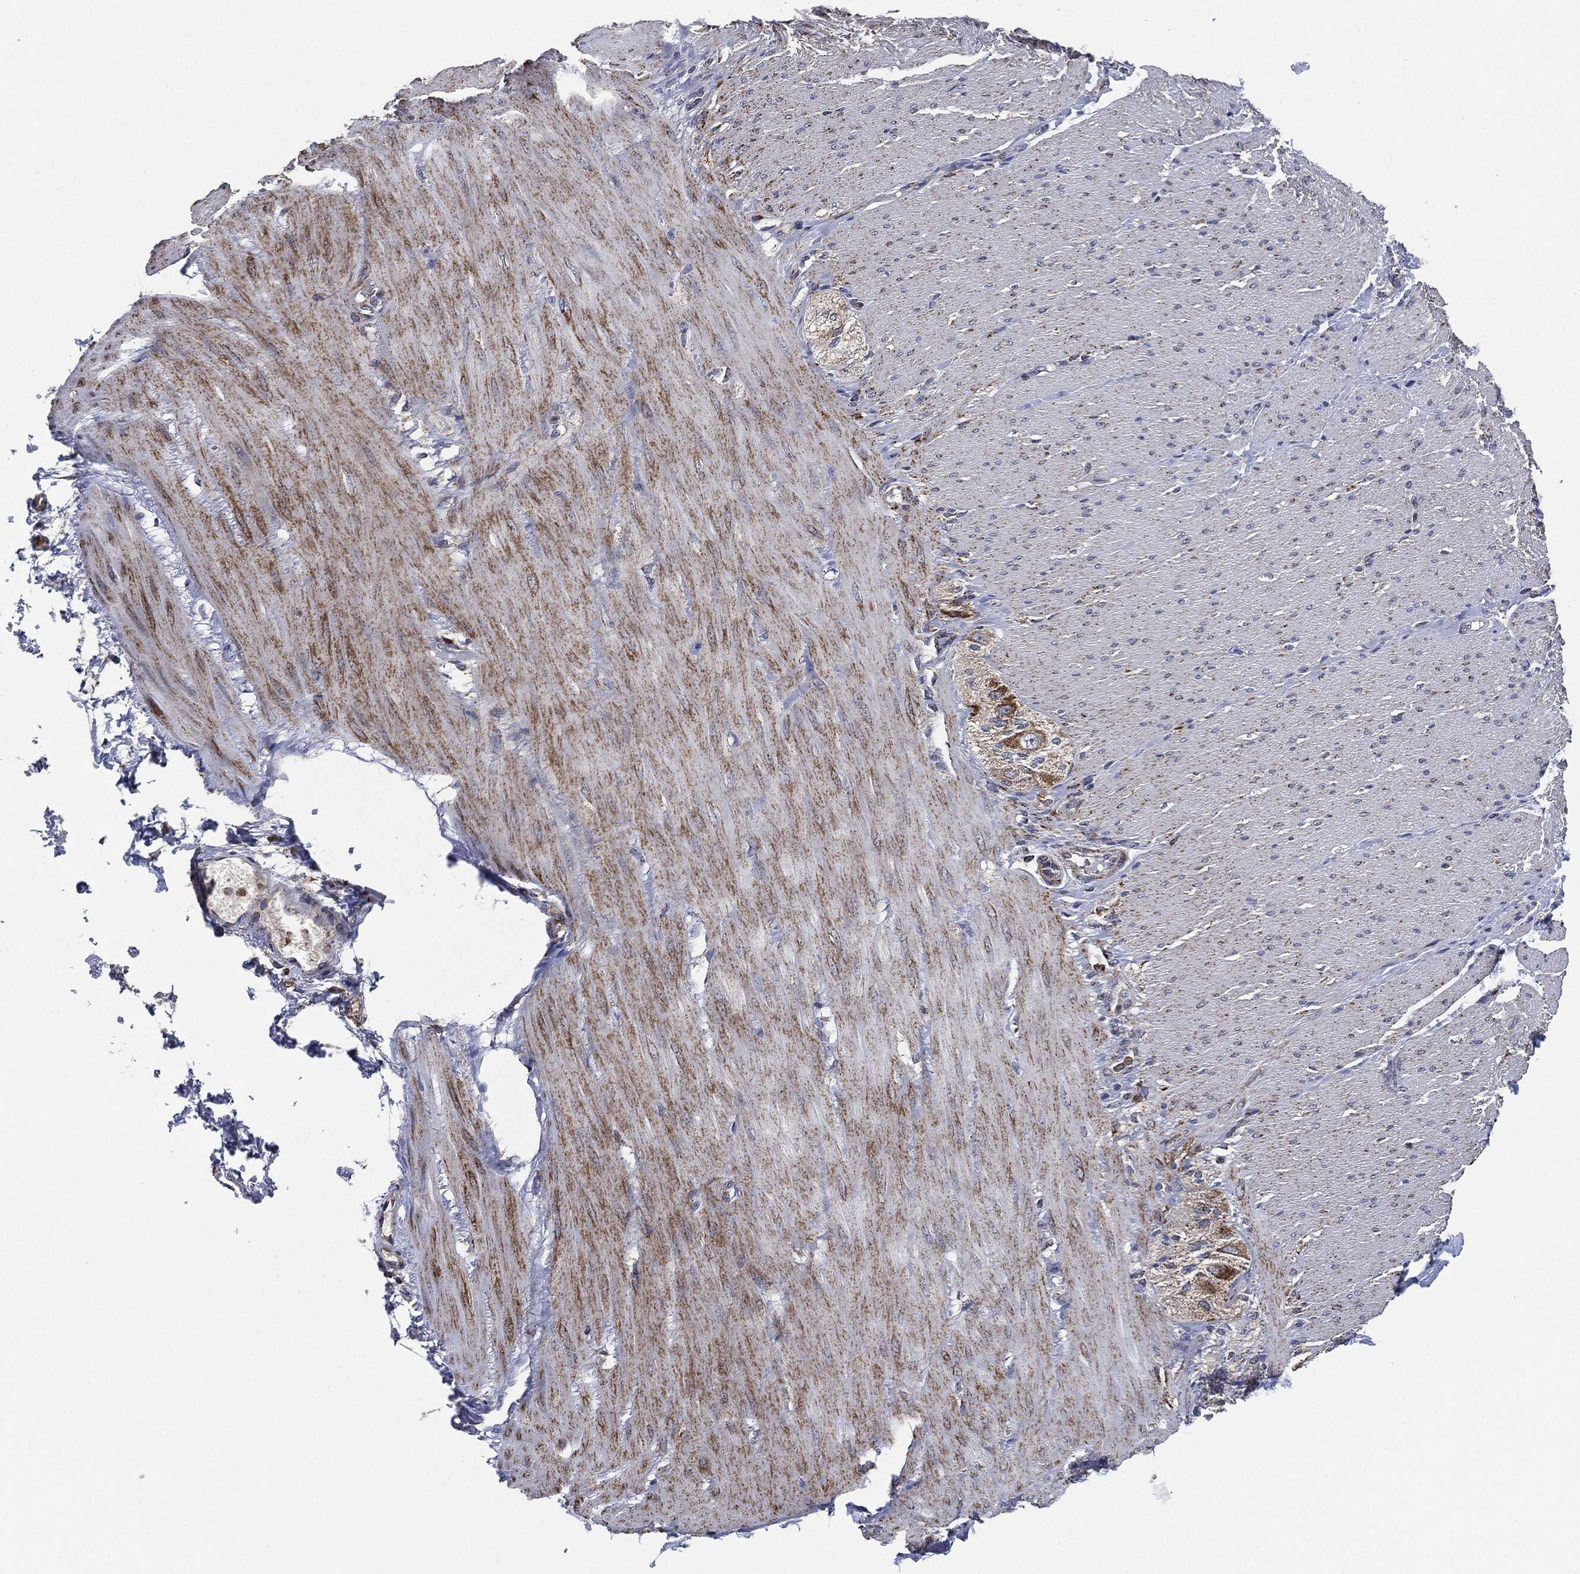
{"staining": {"intensity": "negative", "quantity": "none", "location": "none"}, "tissue": "soft tissue", "cell_type": "Fibroblasts", "image_type": "normal", "snomed": [{"axis": "morphology", "description": "Normal tissue, NOS"}, {"axis": "topography", "description": "Smooth muscle"}, {"axis": "topography", "description": "Duodenum"}, {"axis": "topography", "description": "Peripheral nerve tissue"}], "caption": "Fibroblasts show no significant staining in normal soft tissue. (DAB (3,3'-diaminobenzidine) IHC visualized using brightfield microscopy, high magnification).", "gene": "NDUFV2", "patient": {"sex": "female", "age": 61}}